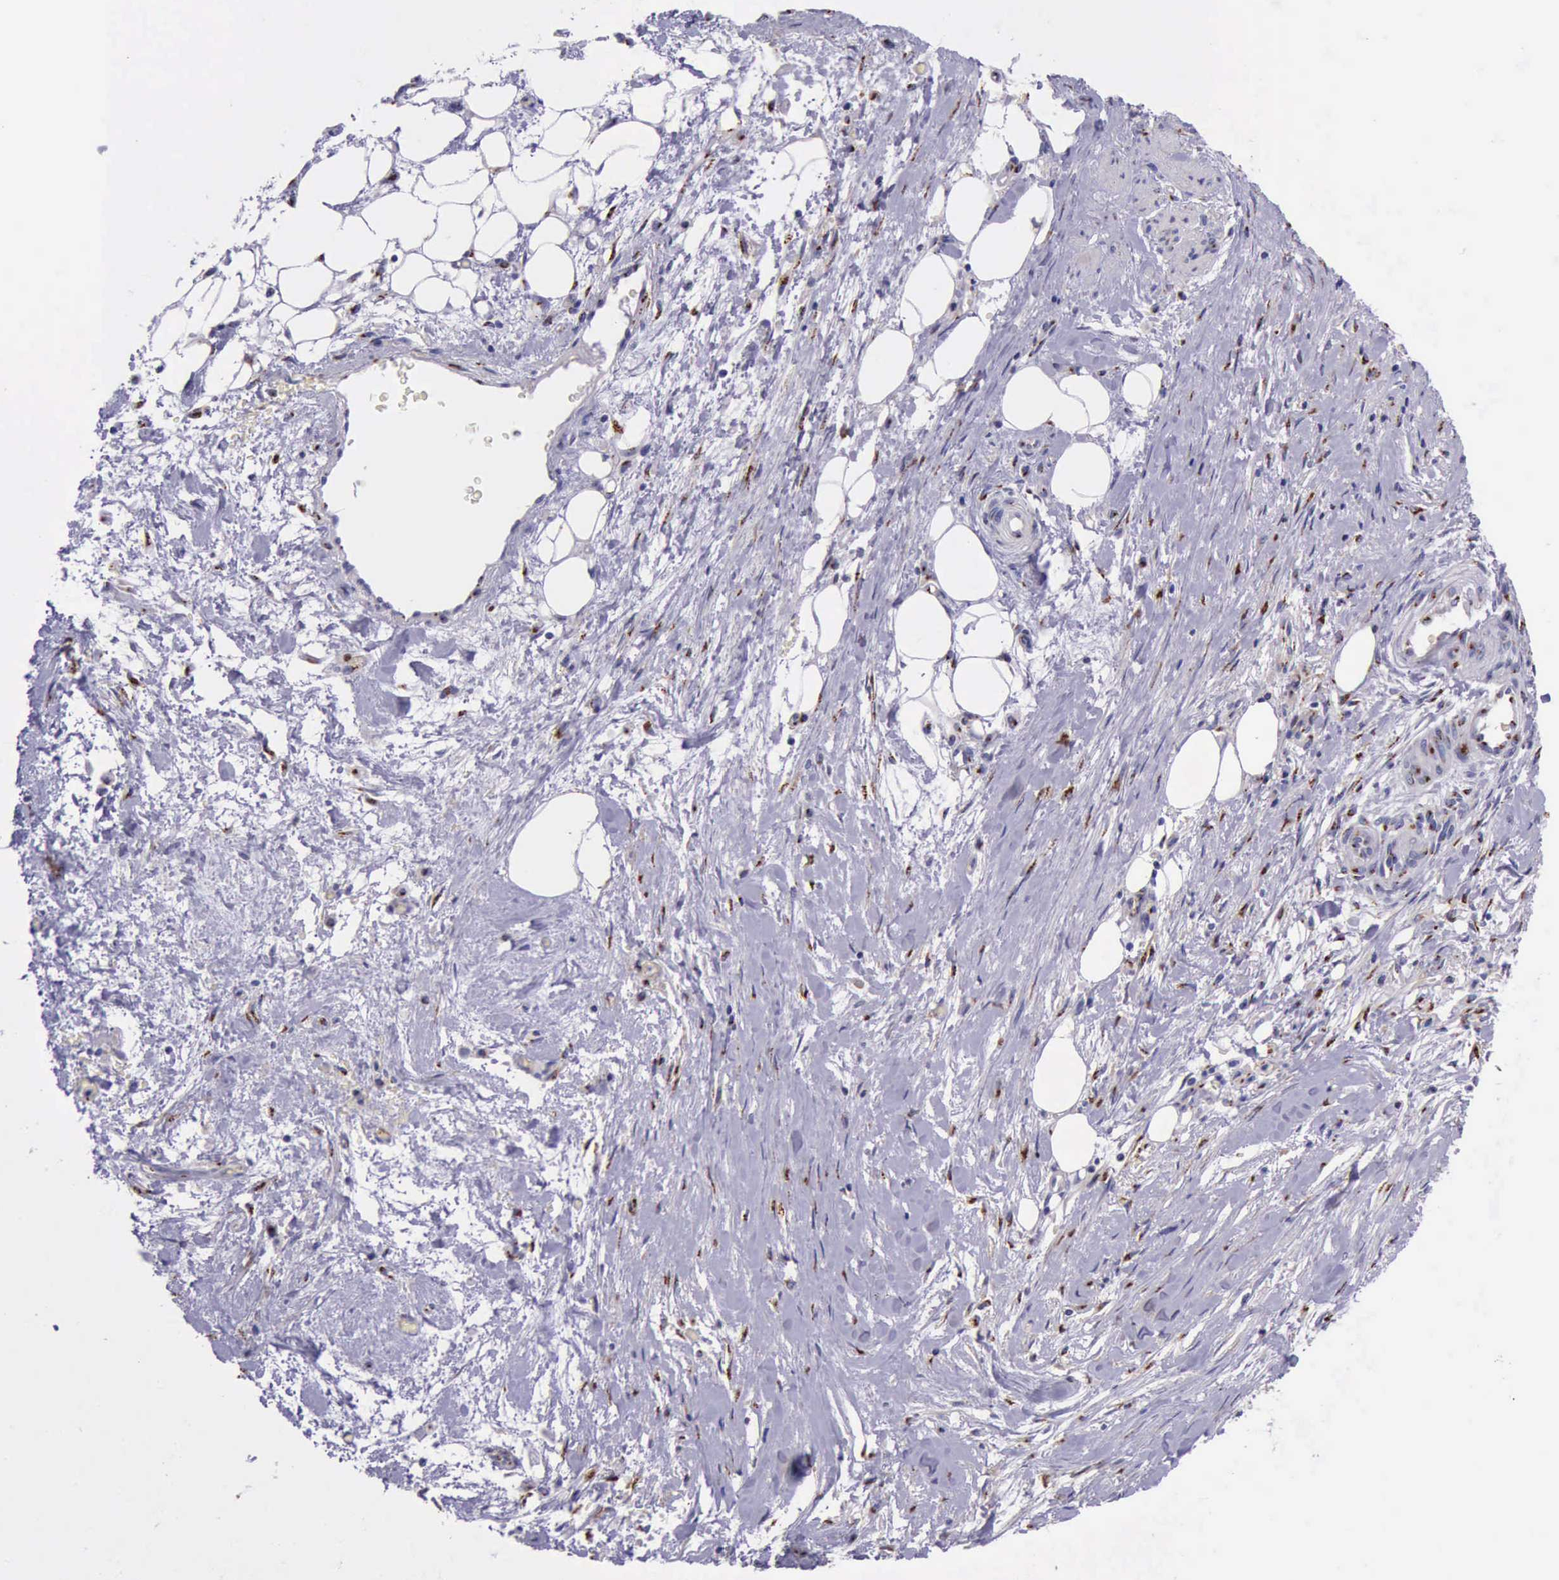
{"staining": {"intensity": "strong", "quantity": ">75%", "location": "cytoplasmic/membranous"}, "tissue": "pancreatic cancer", "cell_type": "Tumor cells", "image_type": "cancer", "snomed": [{"axis": "morphology", "description": "Adenocarcinoma, NOS"}, {"axis": "topography", "description": "Pancreas"}], "caption": "Immunohistochemical staining of pancreatic adenocarcinoma demonstrates high levels of strong cytoplasmic/membranous protein expression in approximately >75% of tumor cells. (DAB IHC with brightfield microscopy, high magnification).", "gene": "GOLGA5", "patient": {"sex": "male", "age": 79}}